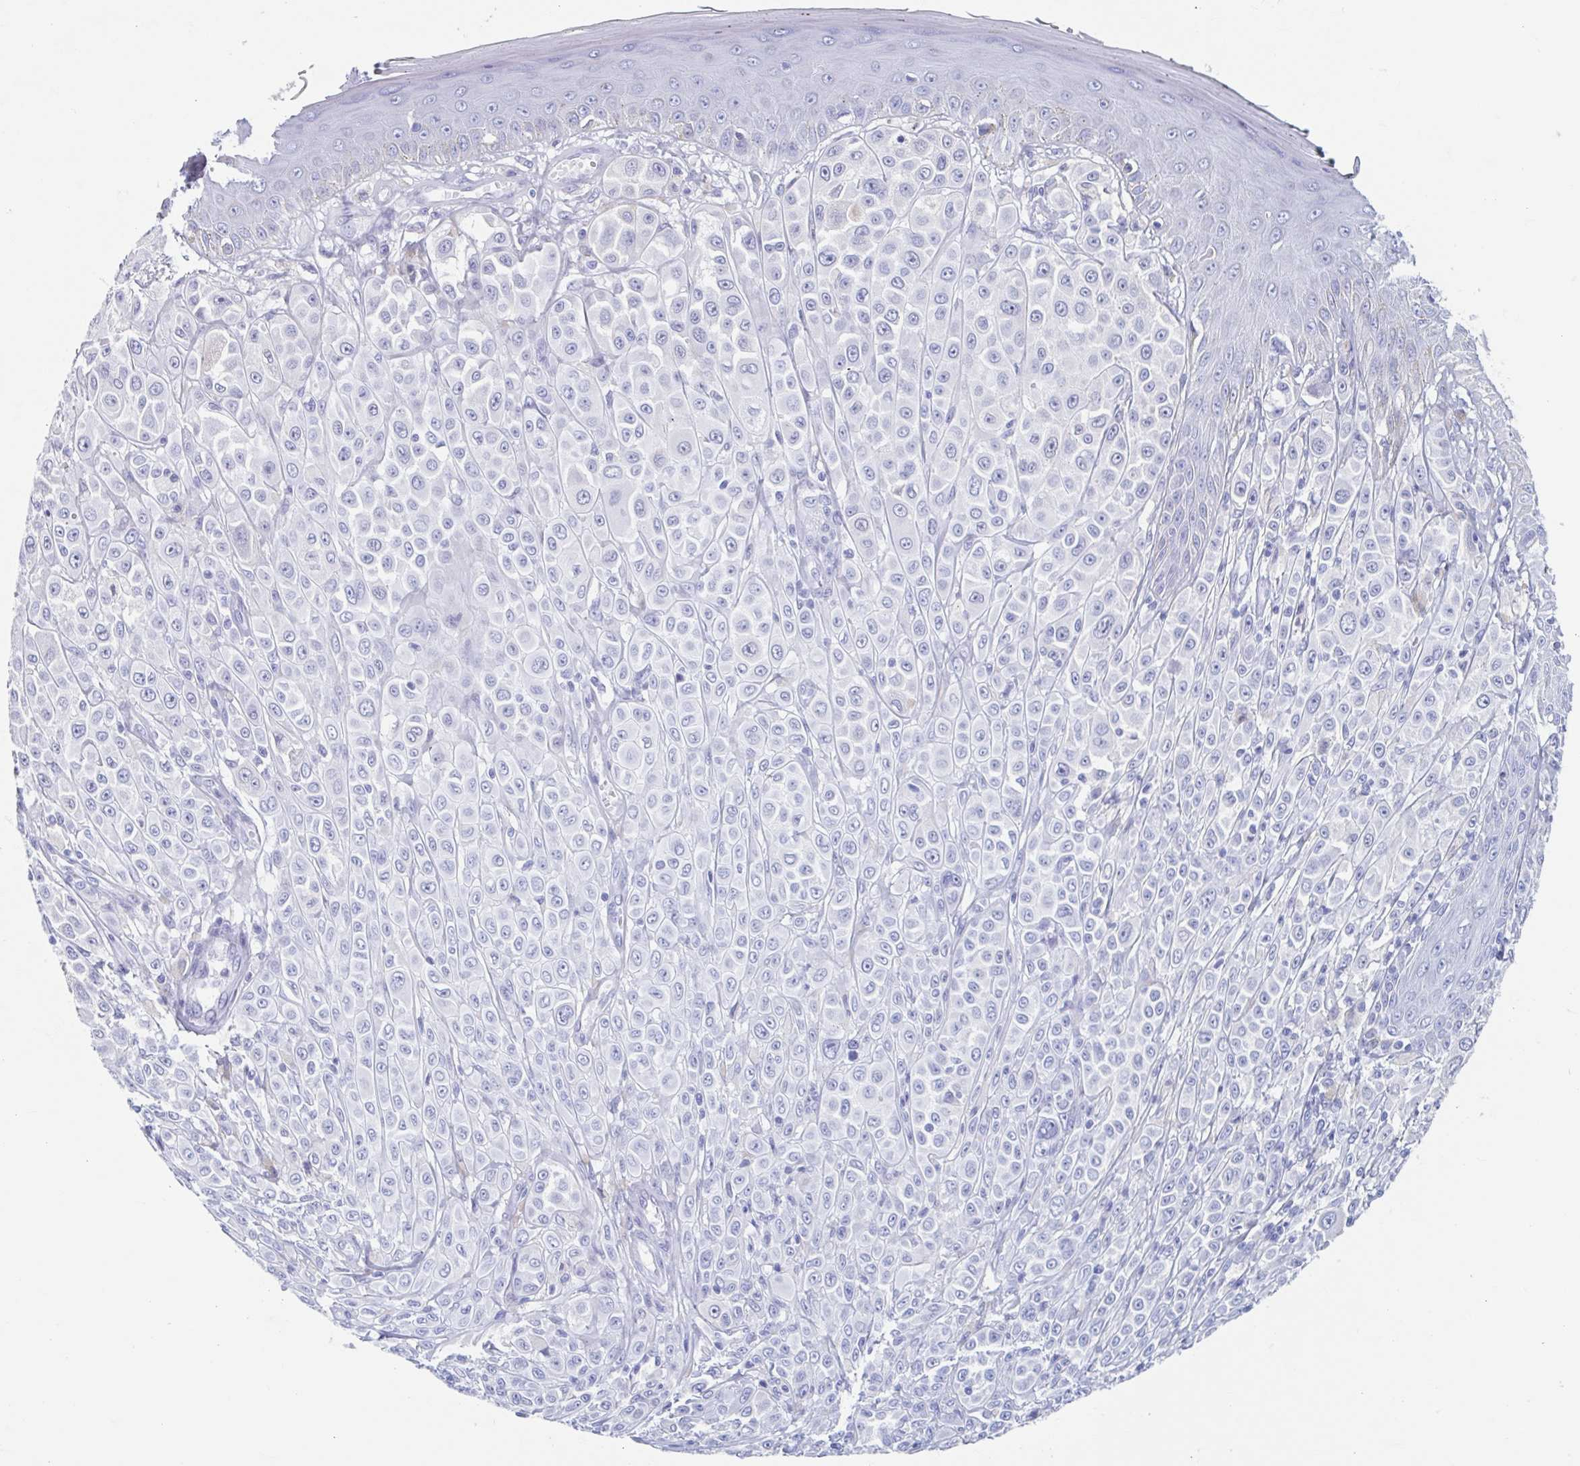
{"staining": {"intensity": "negative", "quantity": "none", "location": "none"}, "tissue": "melanoma", "cell_type": "Tumor cells", "image_type": "cancer", "snomed": [{"axis": "morphology", "description": "Malignant melanoma, NOS"}, {"axis": "topography", "description": "Skin"}], "caption": "IHC histopathology image of neoplastic tissue: human malignant melanoma stained with DAB (3,3'-diaminobenzidine) demonstrates no significant protein staining in tumor cells. (DAB (3,3'-diaminobenzidine) immunohistochemistry (IHC) visualized using brightfield microscopy, high magnification).", "gene": "HDGFL1", "patient": {"sex": "male", "age": 67}}